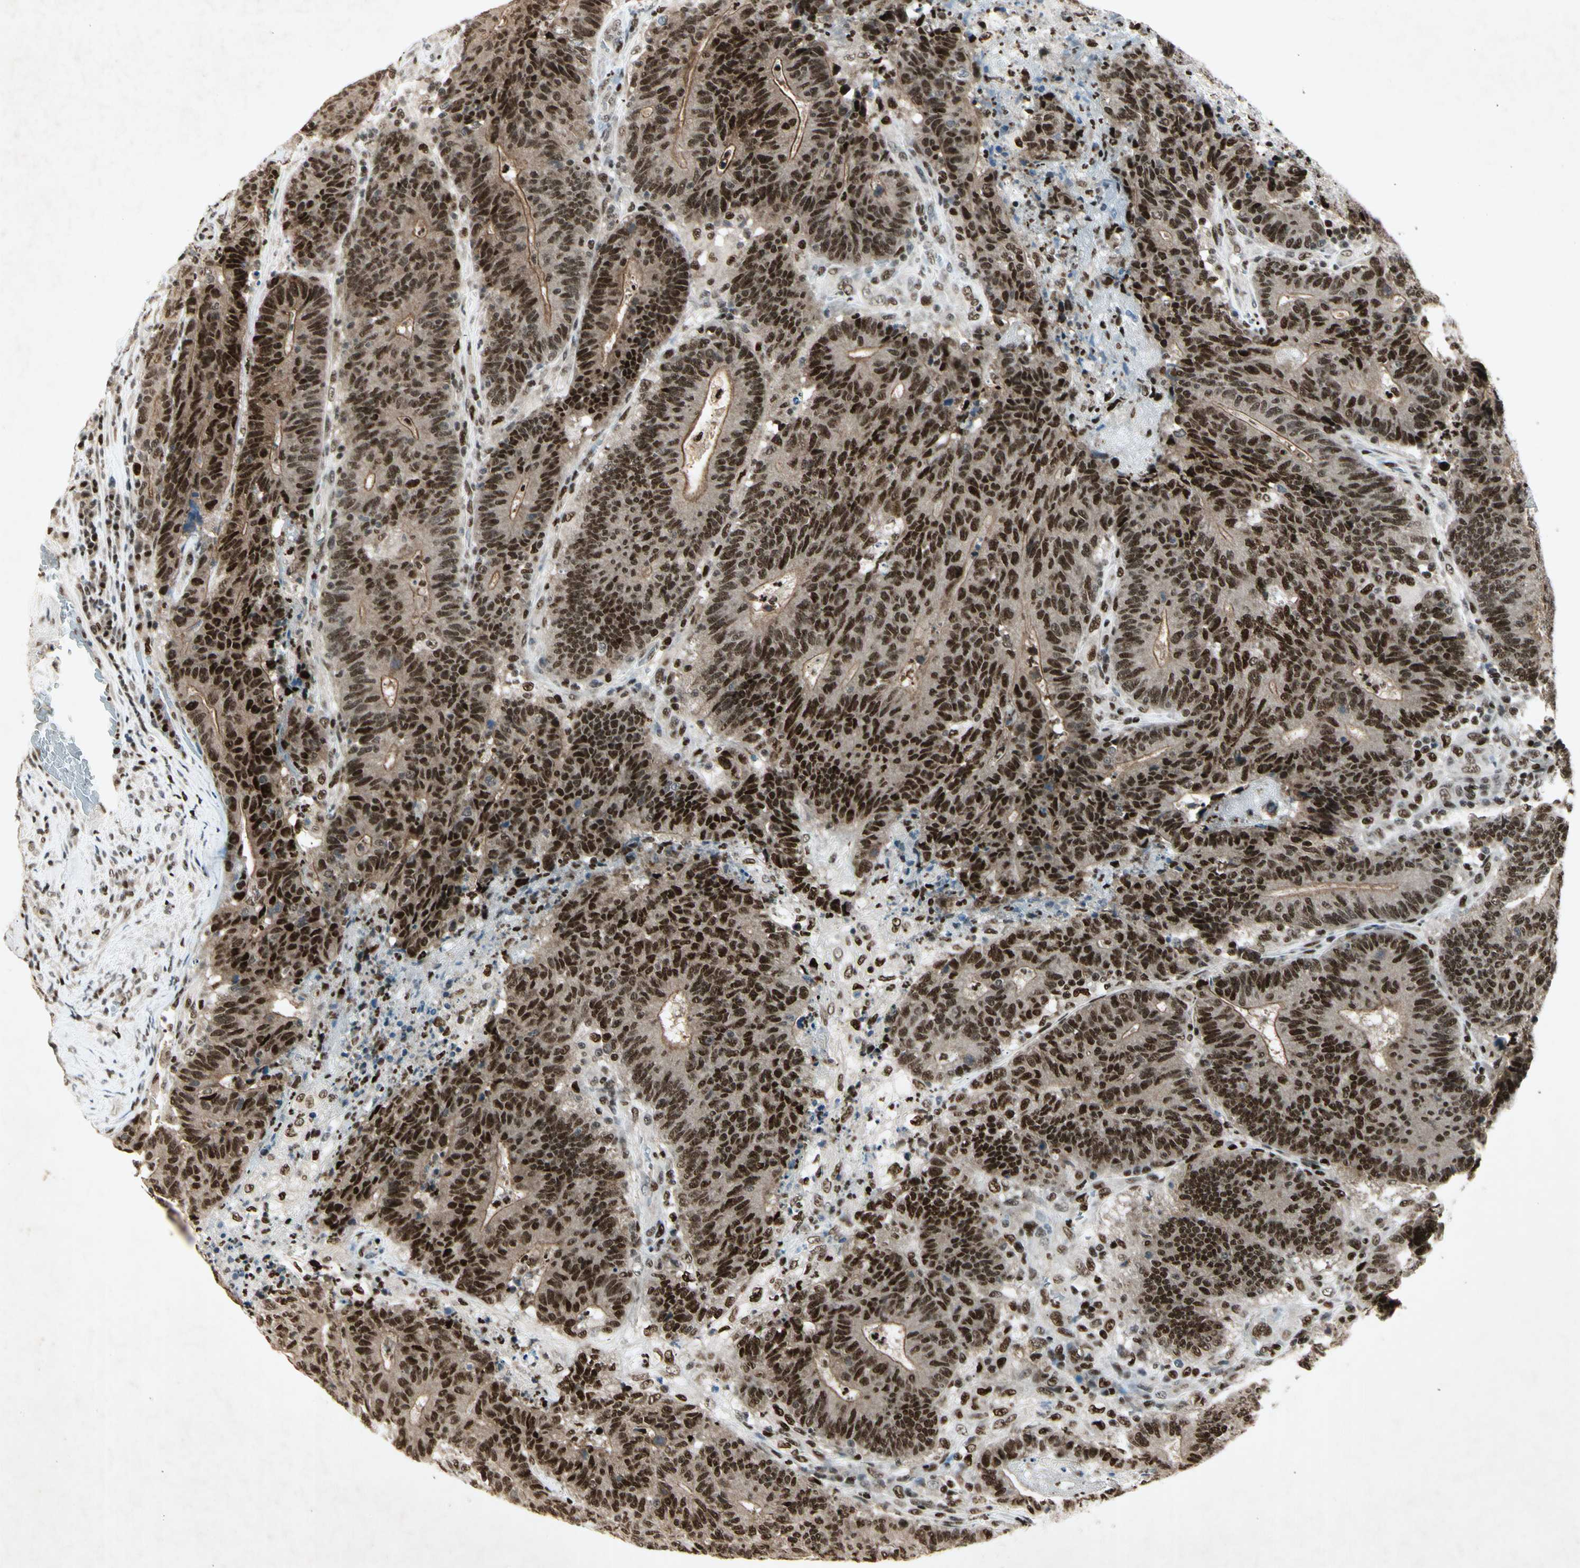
{"staining": {"intensity": "strong", "quantity": ">75%", "location": "nuclear"}, "tissue": "colorectal cancer", "cell_type": "Tumor cells", "image_type": "cancer", "snomed": [{"axis": "morphology", "description": "Normal tissue, NOS"}, {"axis": "morphology", "description": "Adenocarcinoma, NOS"}, {"axis": "topography", "description": "Colon"}], "caption": "Immunohistochemical staining of human colorectal cancer (adenocarcinoma) displays high levels of strong nuclear staining in approximately >75% of tumor cells. (Stains: DAB in brown, nuclei in blue, Microscopy: brightfield microscopy at high magnification).", "gene": "RNF43", "patient": {"sex": "female", "age": 75}}